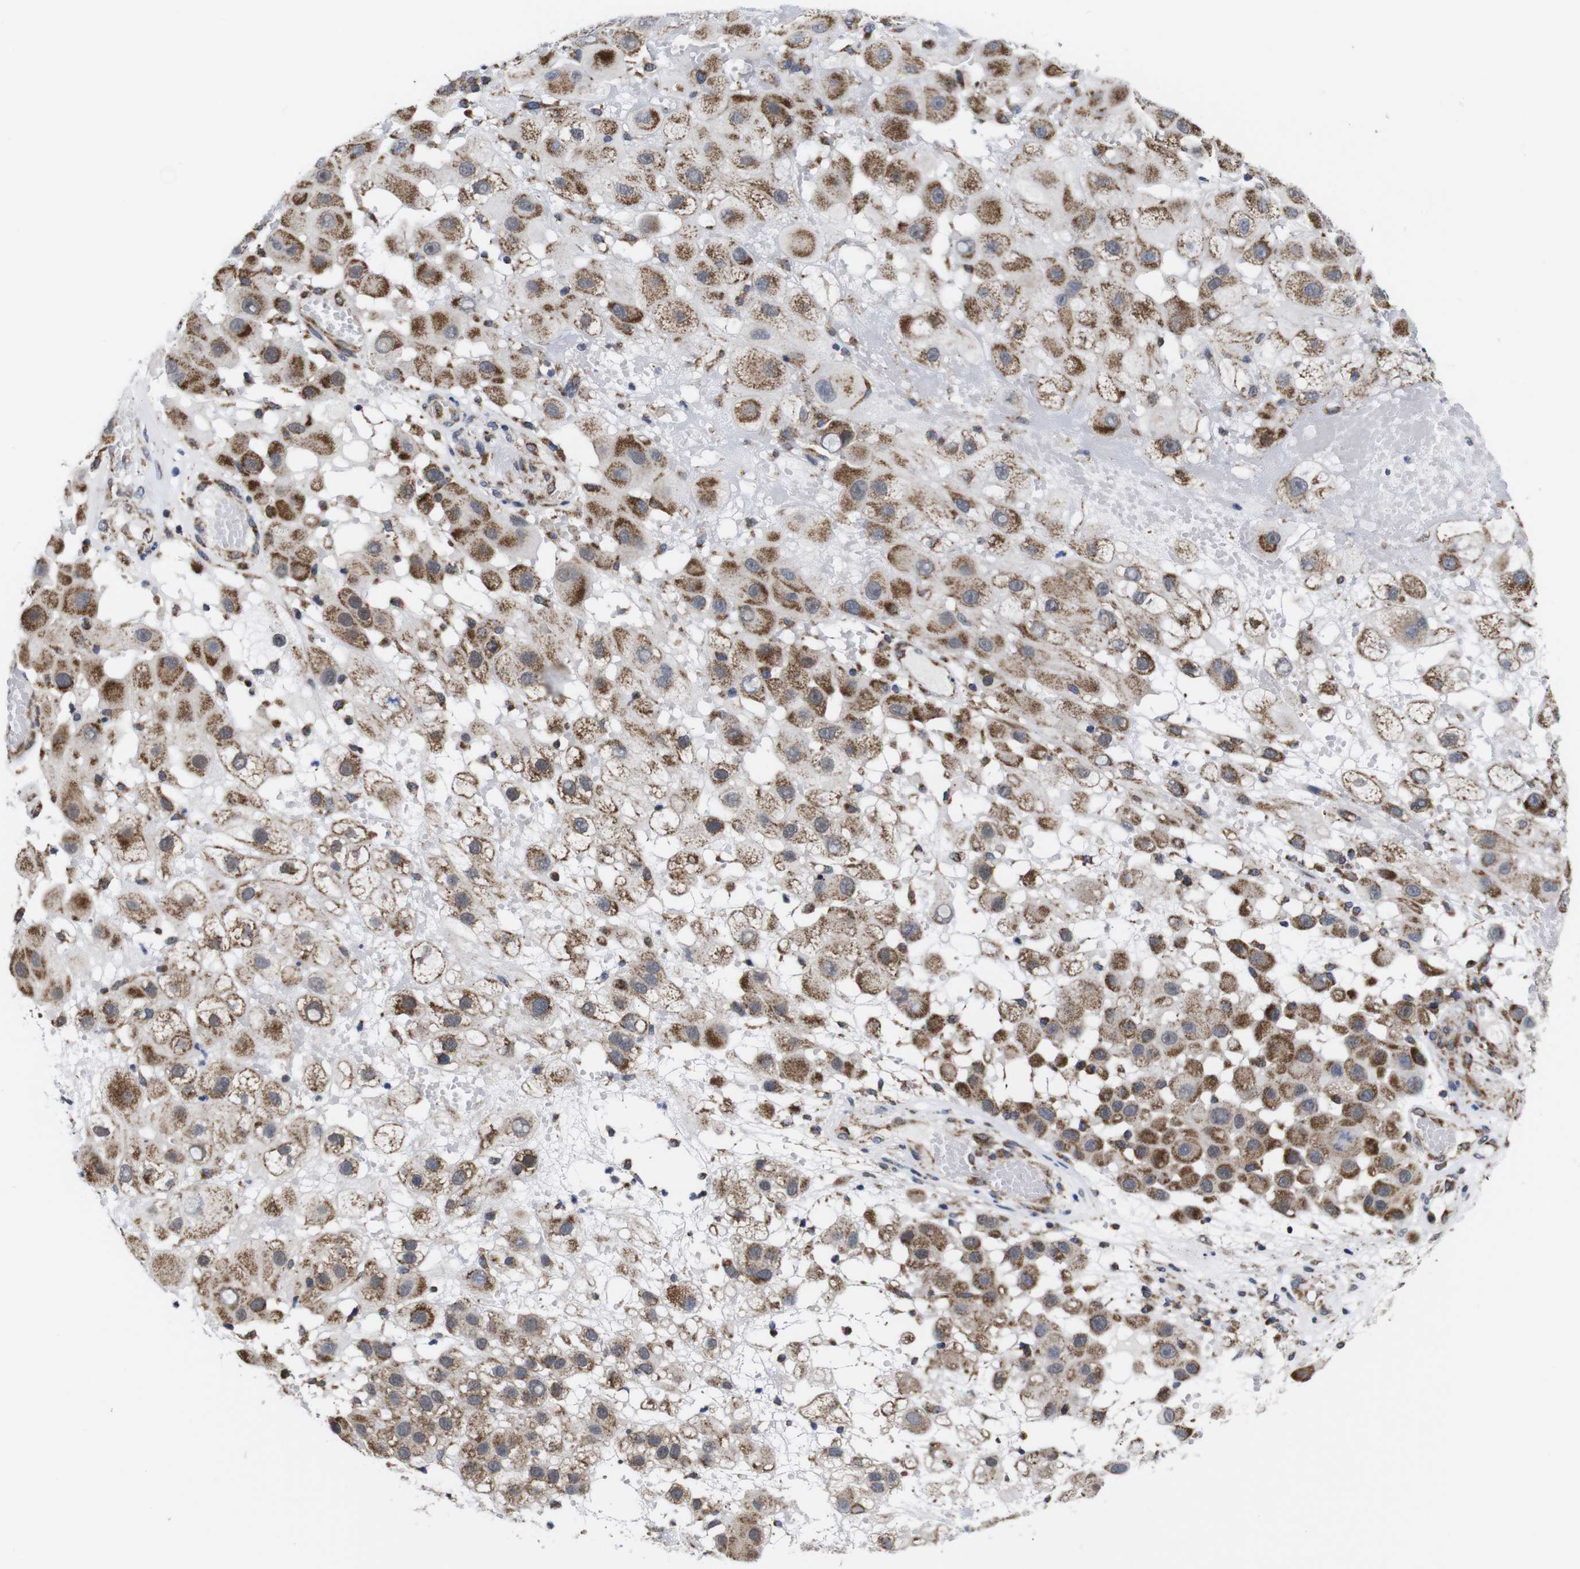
{"staining": {"intensity": "strong", "quantity": "25%-75%", "location": "cytoplasmic/membranous"}, "tissue": "melanoma", "cell_type": "Tumor cells", "image_type": "cancer", "snomed": [{"axis": "morphology", "description": "Malignant melanoma, NOS"}, {"axis": "topography", "description": "Skin"}], "caption": "Tumor cells show strong cytoplasmic/membranous expression in about 25%-75% of cells in malignant melanoma.", "gene": "C17orf80", "patient": {"sex": "female", "age": 81}}